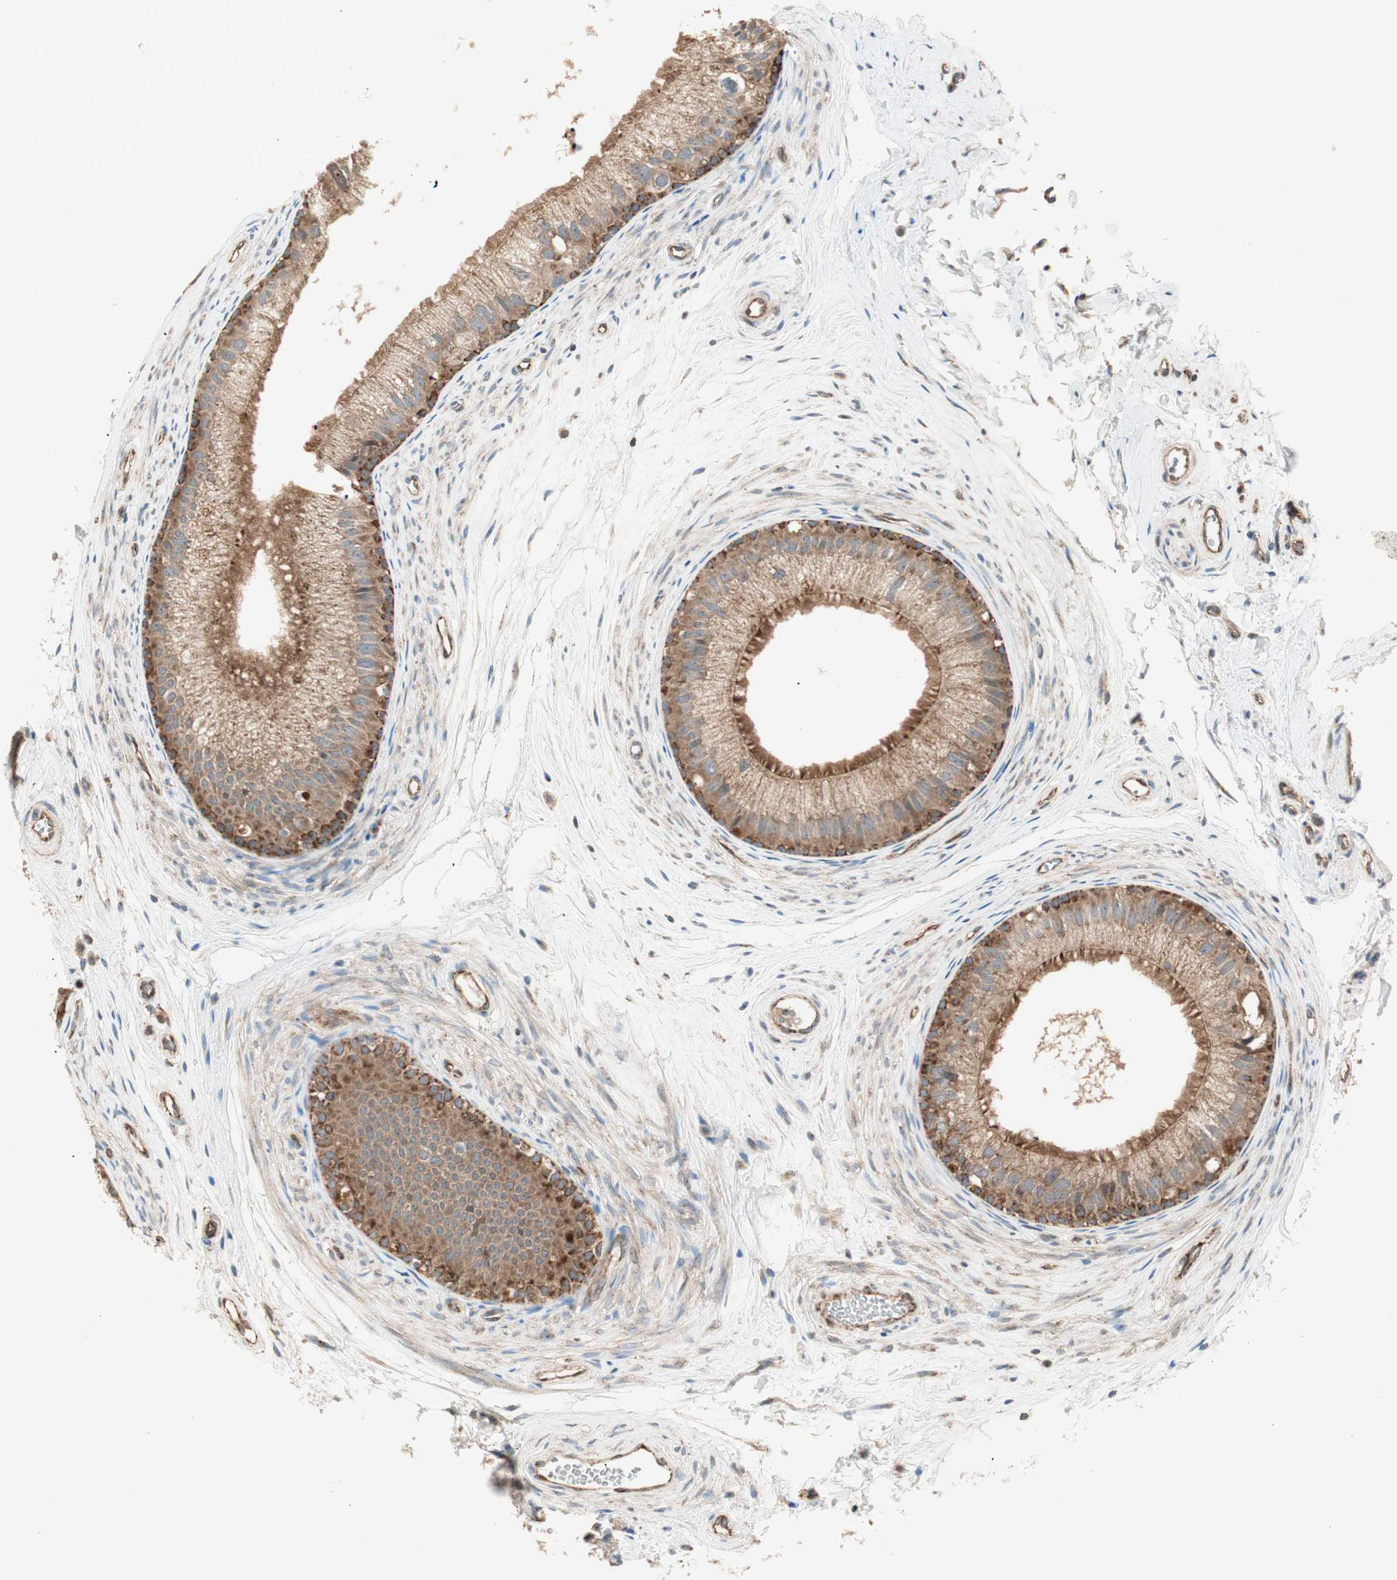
{"staining": {"intensity": "strong", "quantity": ">75%", "location": "cytoplasmic/membranous"}, "tissue": "epididymis", "cell_type": "Glandular cells", "image_type": "normal", "snomed": [{"axis": "morphology", "description": "Normal tissue, NOS"}, {"axis": "topography", "description": "Epididymis"}], "caption": "This image displays immunohistochemistry (IHC) staining of normal epididymis, with high strong cytoplasmic/membranous positivity in about >75% of glandular cells.", "gene": "CHADL", "patient": {"sex": "male", "age": 56}}